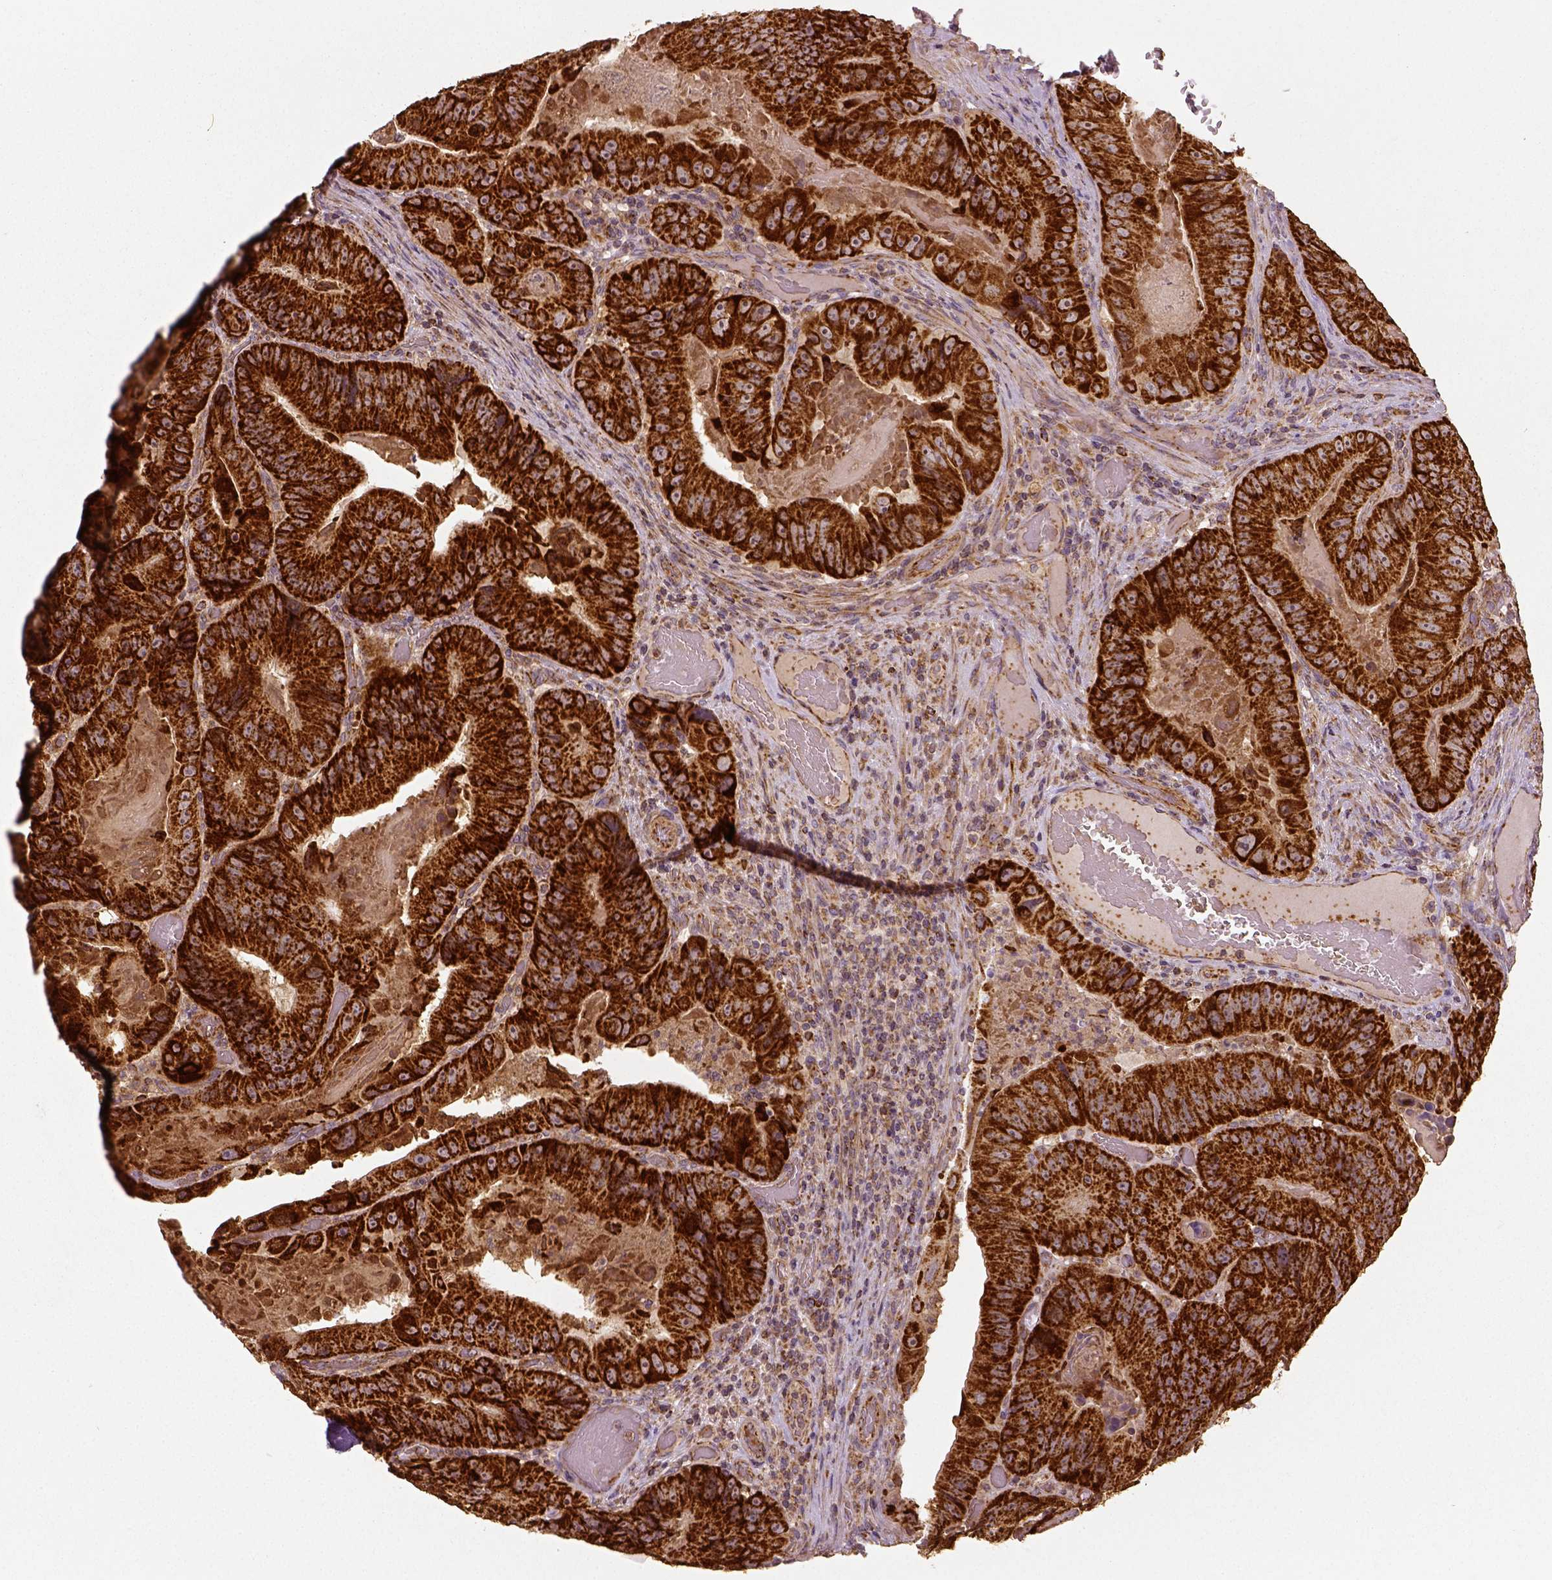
{"staining": {"intensity": "strong", "quantity": ">75%", "location": "cytoplasmic/membranous"}, "tissue": "colorectal cancer", "cell_type": "Tumor cells", "image_type": "cancer", "snomed": [{"axis": "morphology", "description": "Adenocarcinoma, NOS"}, {"axis": "topography", "description": "Colon"}], "caption": "The micrograph displays immunohistochemical staining of colorectal cancer (adenocarcinoma). There is strong cytoplasmic/membranous expression is present in approximately >75% of tumor cells.", "gene": "PGAM5", "patient": {"sex": "female", "age": 86}}